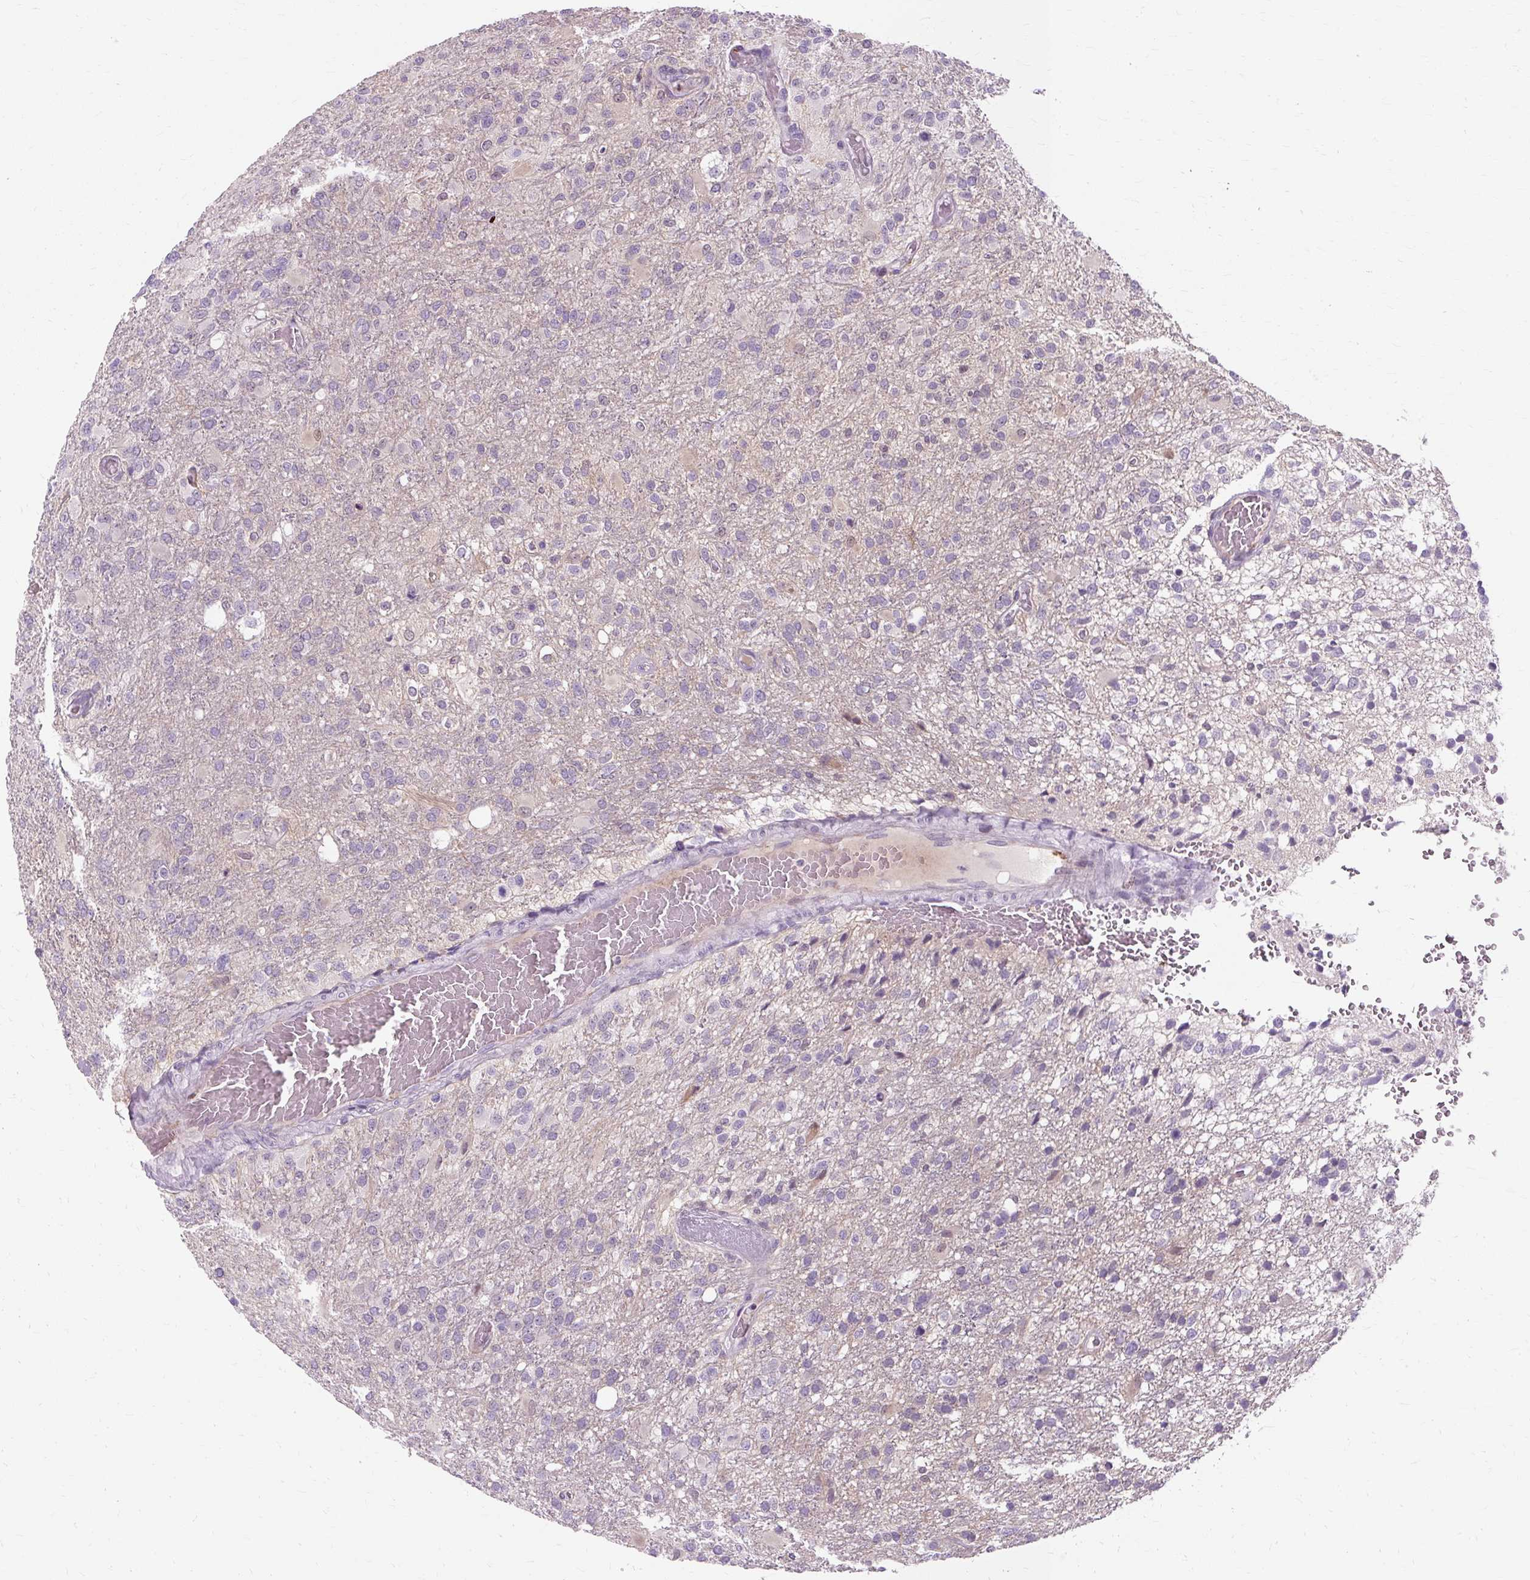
{"staining": {"intensity": "negative", "quantity": "none", "location": "none"}, "tissue": "glioma", "cell_type": "Tumor cells", "image_type": "cancer", "snomed": [{"axis": "morphology", "description": "Glioma, malignant, High grade"}, {"axis": "topography", "description": "Brain"}], "caption": "Immunohistochemistry micrograph of glioma stained for a protein (brown), which exhibits no staining in tumor cells. (DAB (3,3'-diaminobenzidine) immunohistochemistry (IHC) with hematoxylin counter stain).", "gene": "RYBP", "patient": {"sex": "female", "age": 74}}